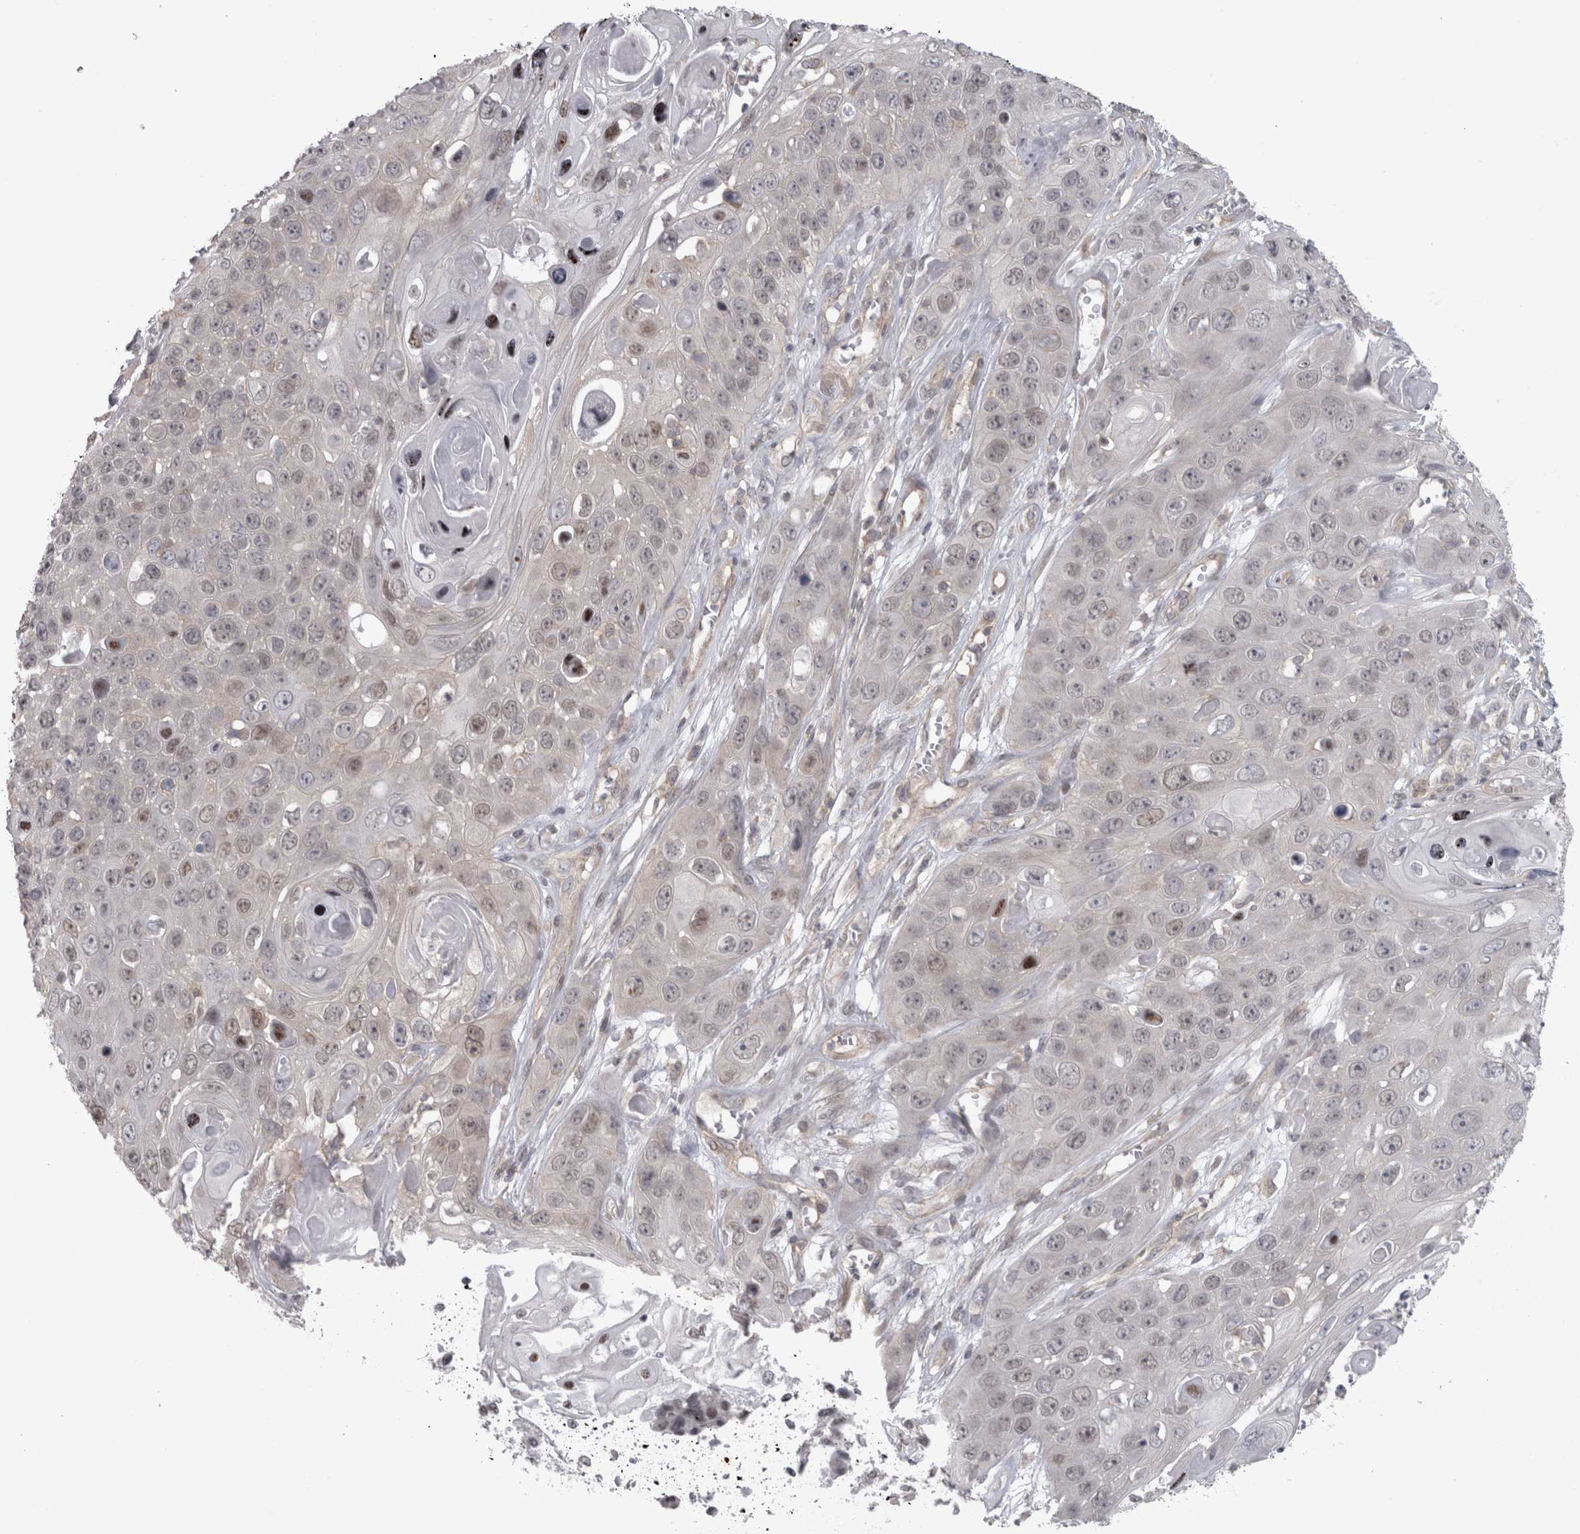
{"staining": {"intensity": "weak", "quantity": "<25%", "location": "nuclear"}, "tissue": "skin cancer", "cell_type": "Tumor cells", "image_type": "cancer", "snomed": [{"axis": "morphology", "description": "Squamous cell carcinoma, NOS"}, {"axis": "topography", "description": "Skin"}], "caption": "Tumor cells are negative for brown protein staining in skin cancer (squamous cell carcinoma).", "gene": "PPP1R12B", "patient": {"sex": "male", "age": 55}}